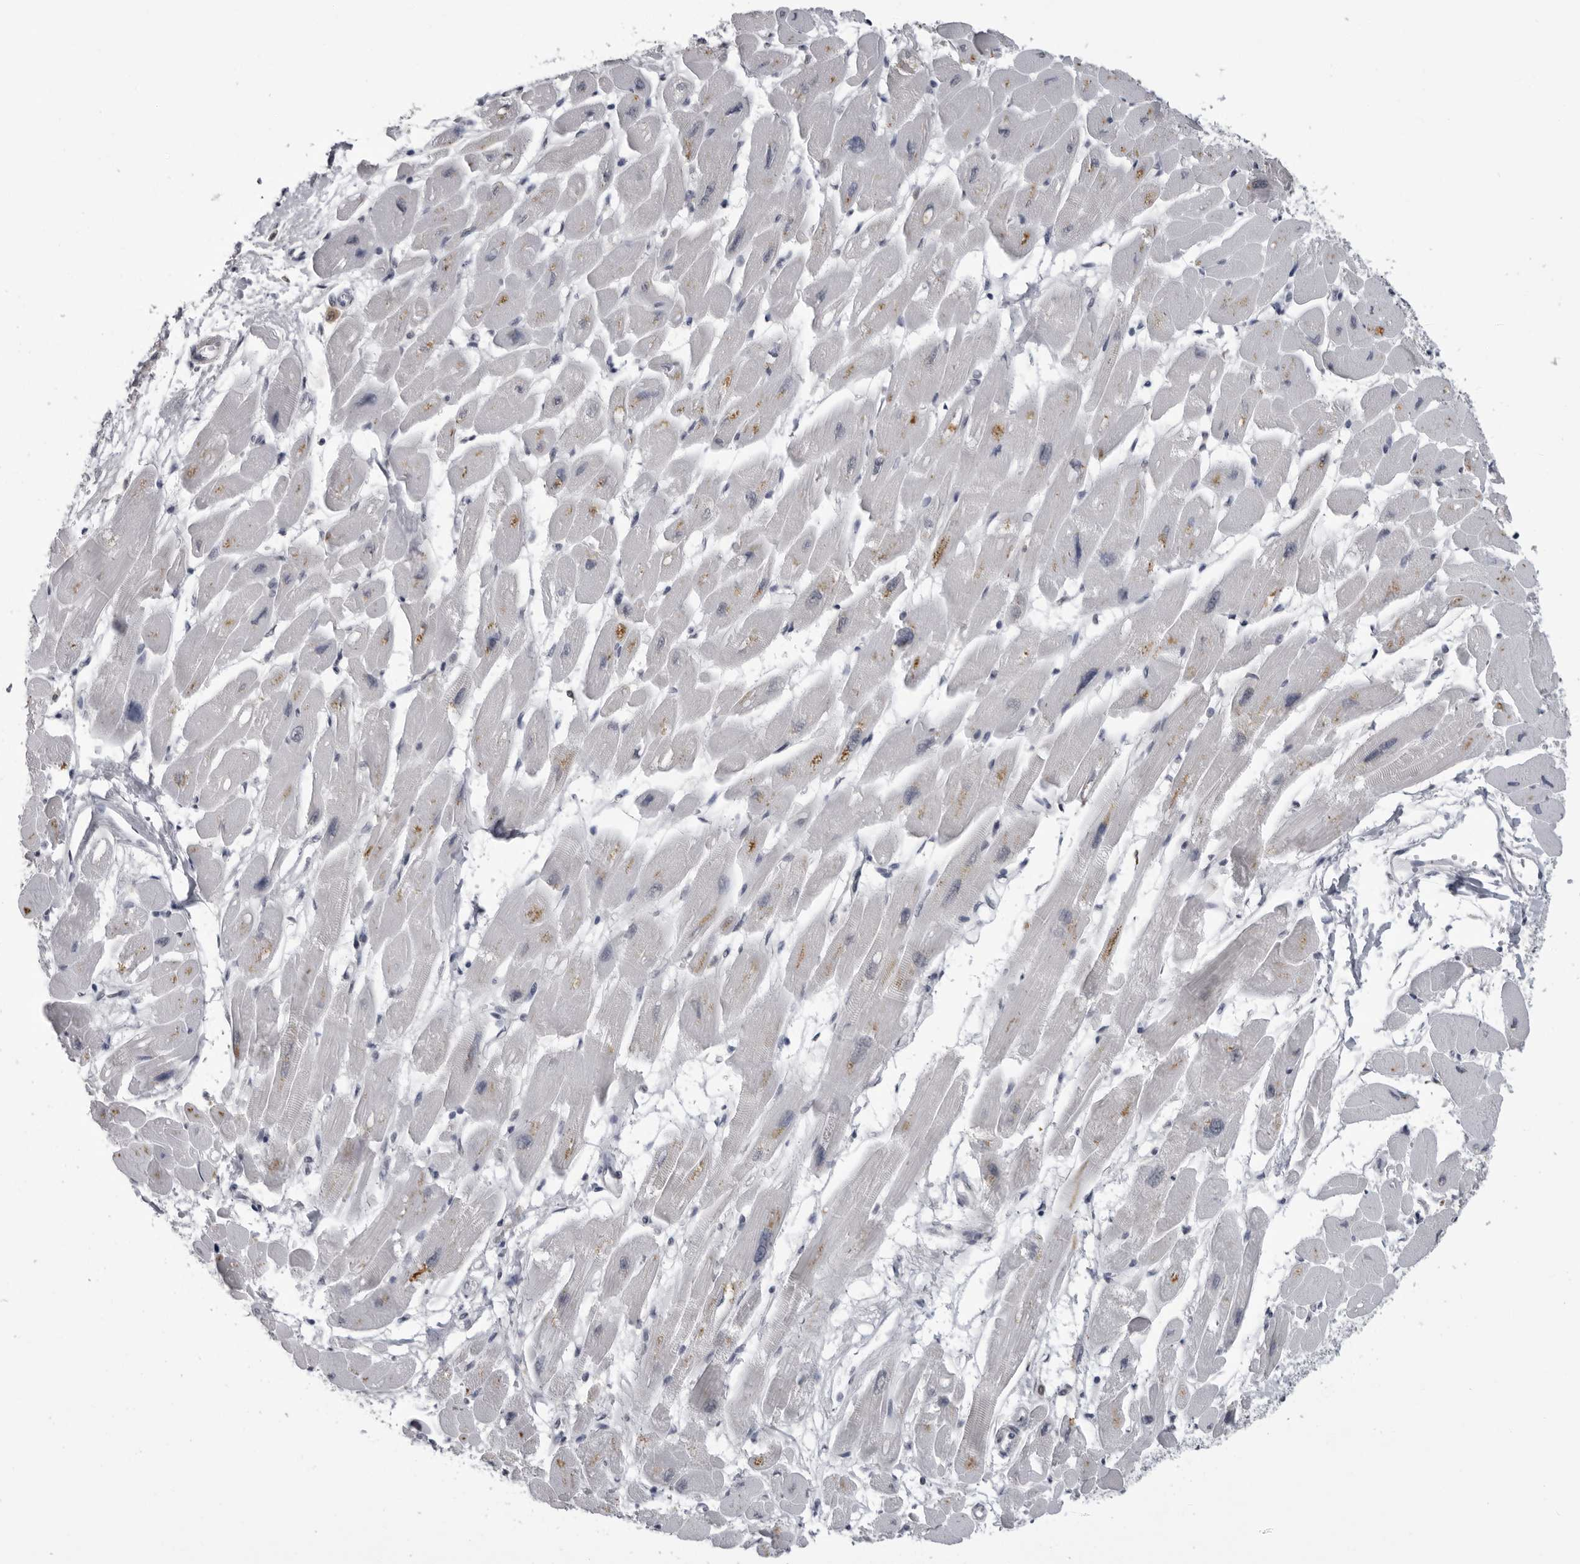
{"staining": {"intensity": "moderate", "quantity": "<25%", "location": "cytoplasmic/membranous"}, "tissue": "heart muscle", "cell_type": "Cardiomyocytes", "image_type": "normal", "snomed": [{"axis": "morphology", "description": "Normal tissue, NOS"}, {"axis": "topography", "description": "Heart"}], "caption": "Heart muscle stained with DAB (3,3'-diaminobenzidine) immunohistochemistry demonstrates low levels of moderate cytoplasmic/membranous expression in approximately <25% of cardiomyocytes.", "gene": "PDCL3", "patient": {"sex": "female", "age": 54}}